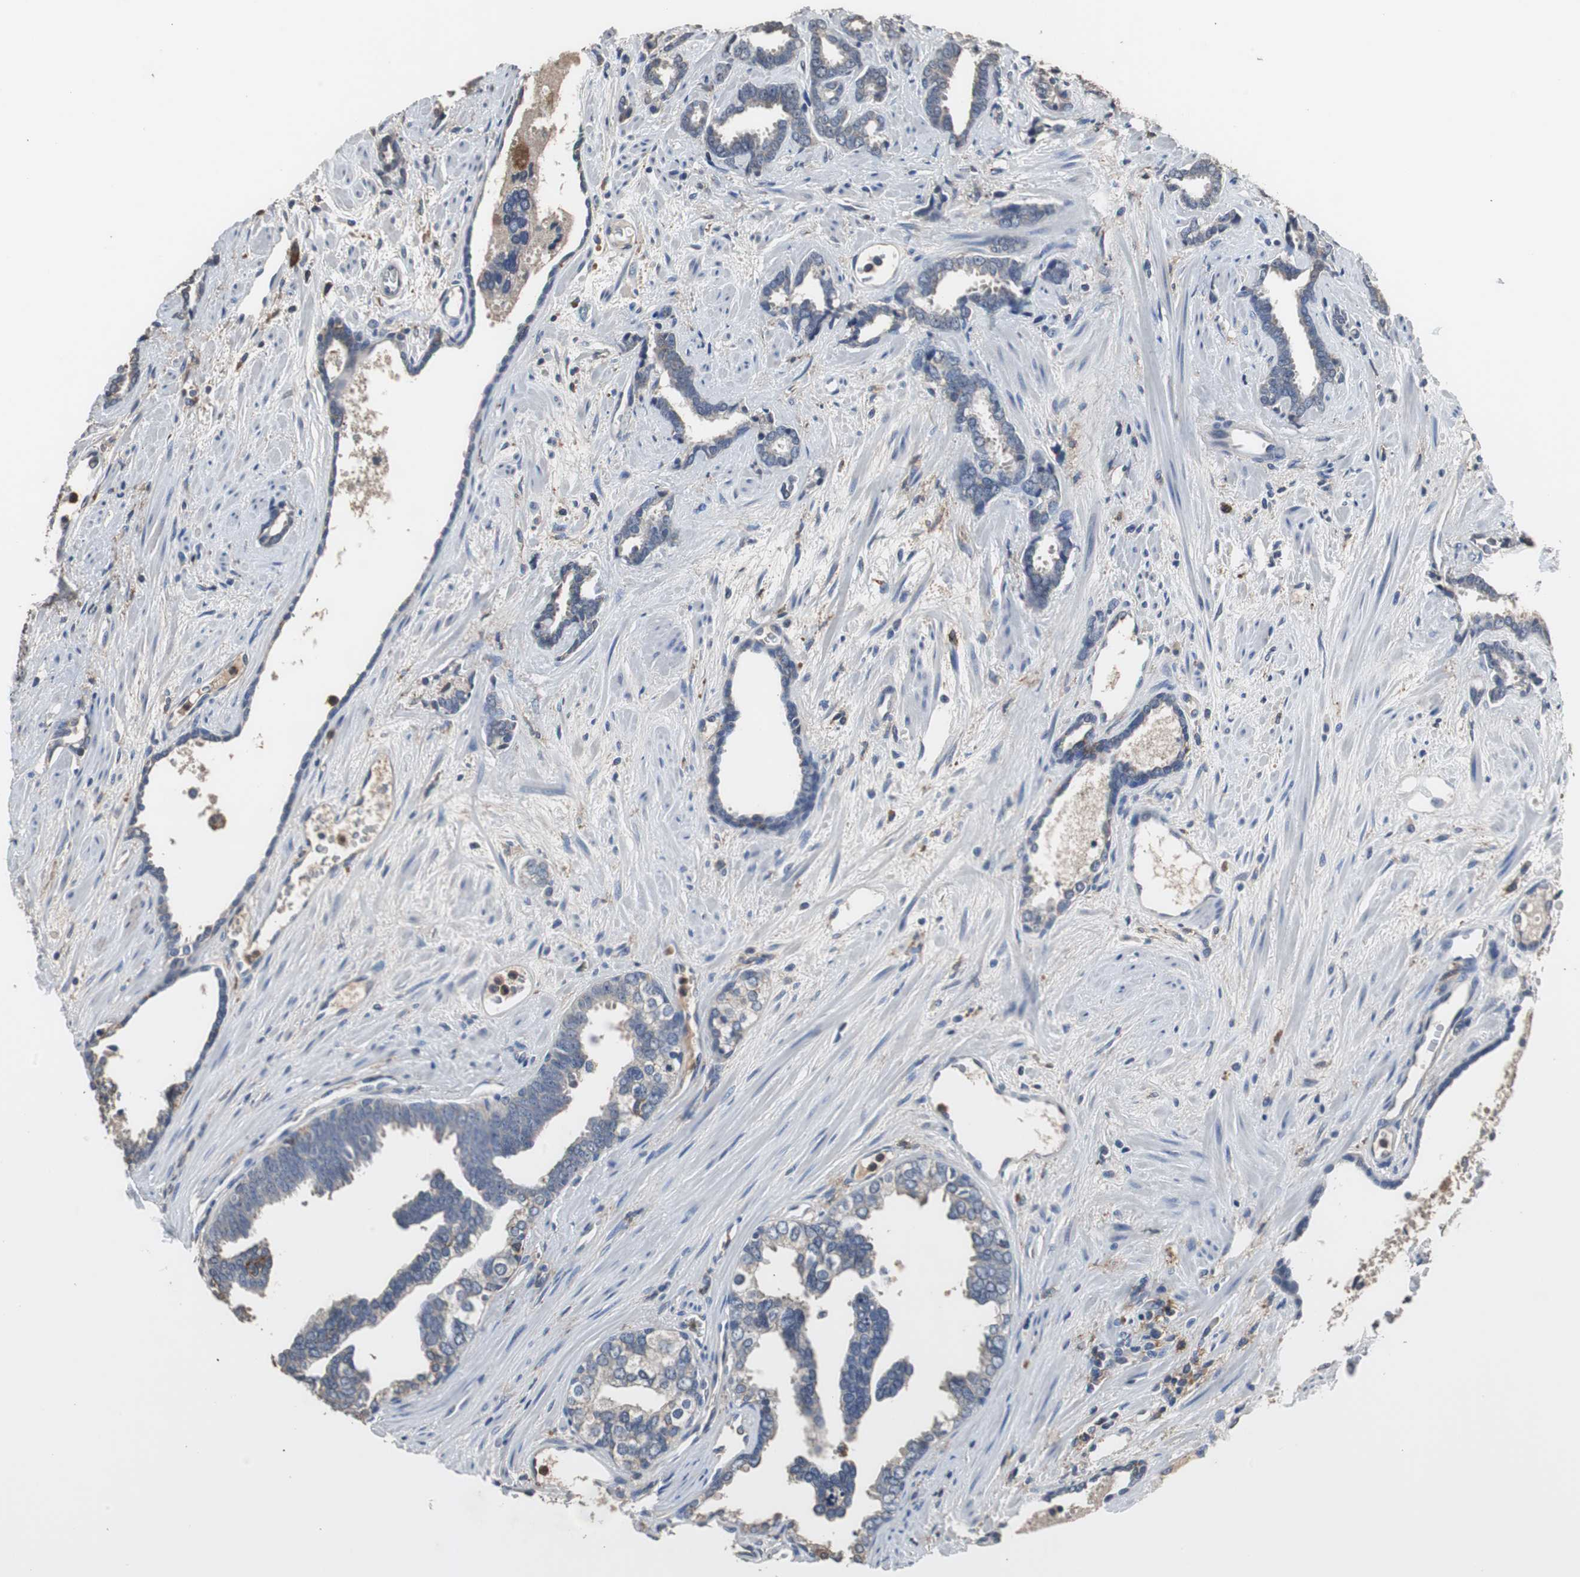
{"staining": {"intensity": "weak", "quantity": "<25%", "location": "cytoplasmic/membranous"}, "tissue": "prostate cancer", "cell_type": "Tumor cells", "image_type": "cancer", "snomed": [{"axis": "morphology", "description": "Adenocarcinoma, High grade"}, {"axis": "topography", "description": "Prostate"}], "caption": "IHC of high-grade adenocarcinoma (prostate) demonstrates no staining in tumor cells.", "gene": "SCIMP", "patient": {"sex": "male", "age": 67}}